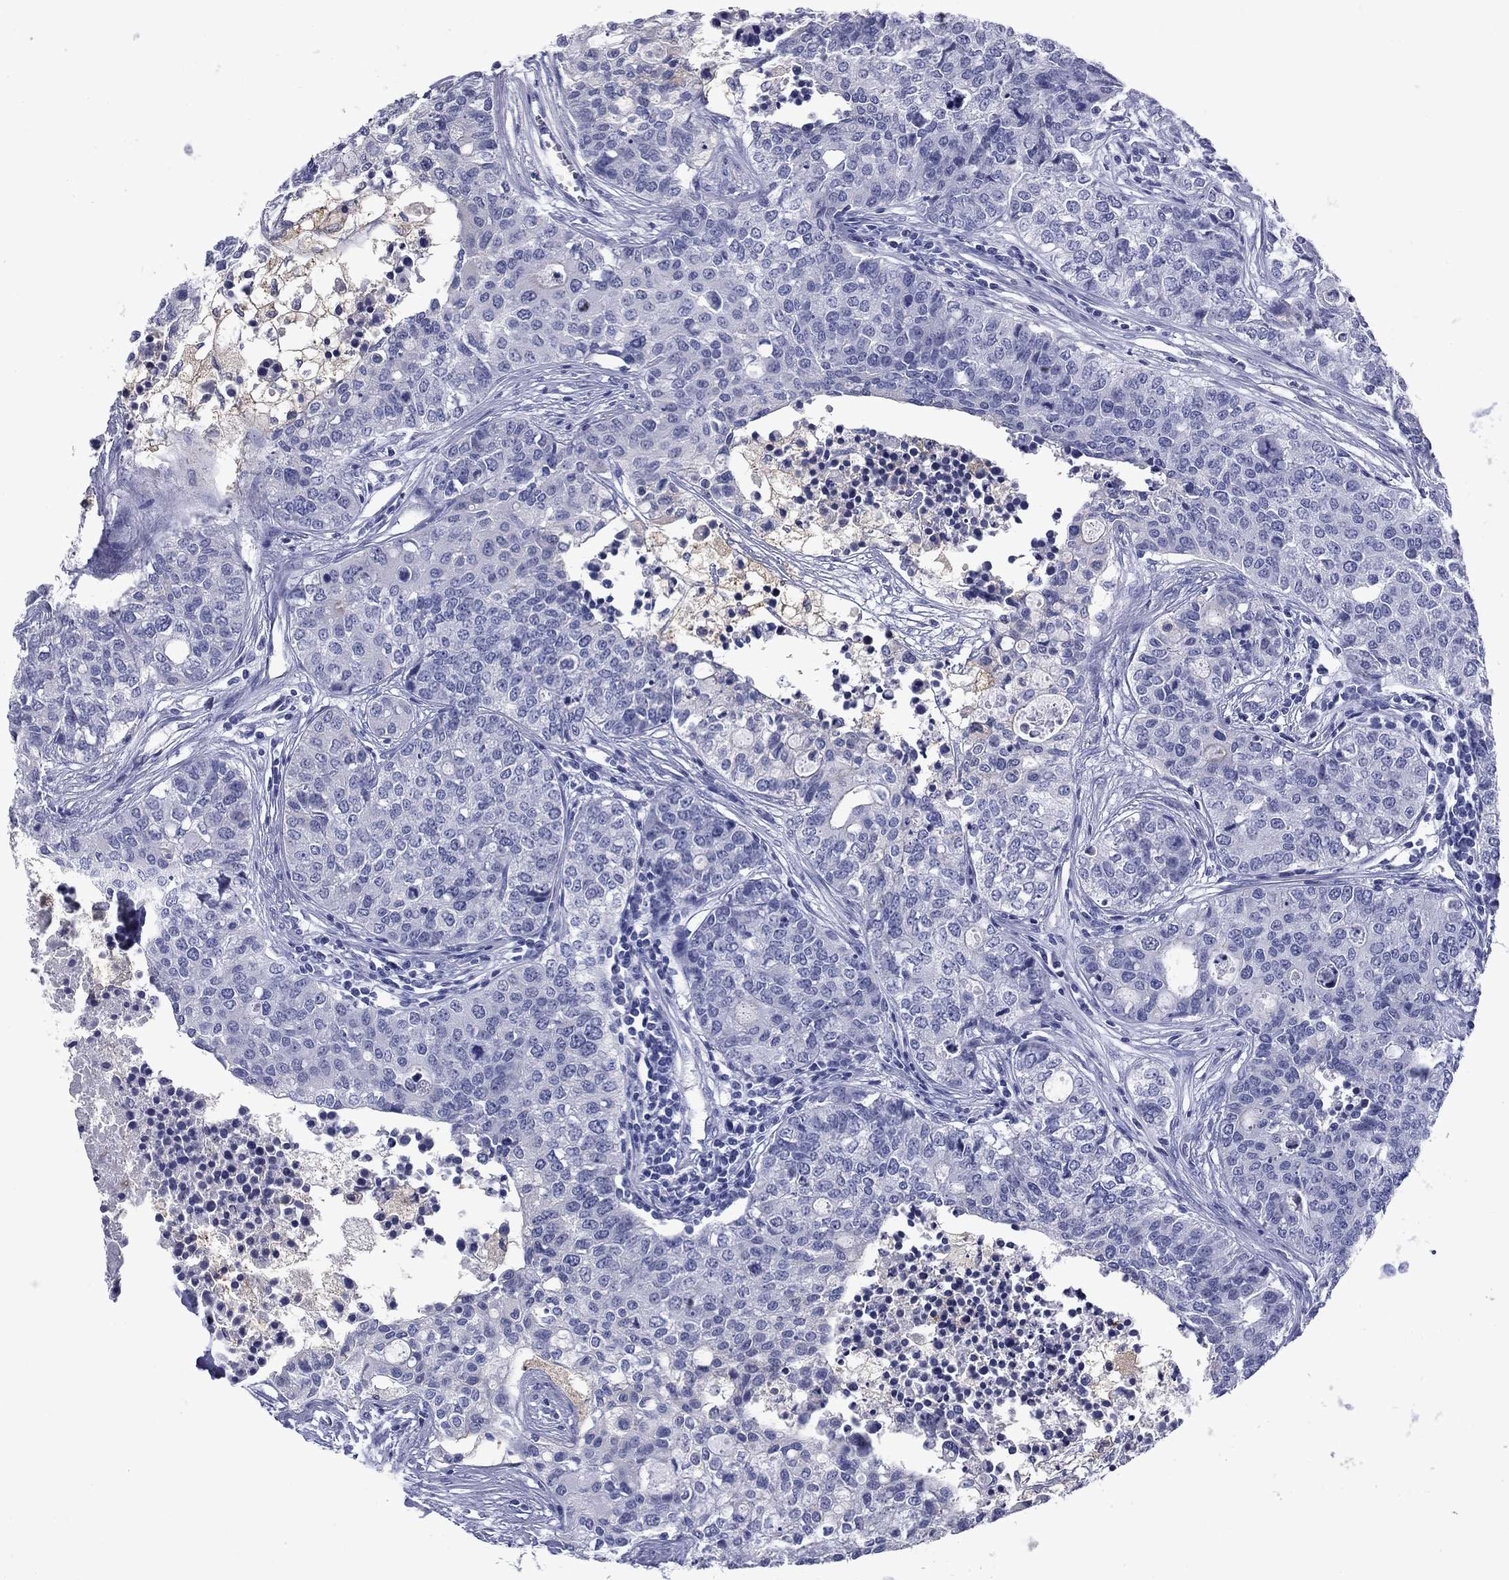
{"staining": {"intensity": "negative", "quantity": "none", "location": "none"}, "tissue": "carcinoid", "cell_type": "Tumor cells", "image_type": "cancer", "snomed": [{"axis": "morphology", "description": "Carcinoid, malignant, NOS"}, {"axis": "topography", "description": "Colon"}], "caption": "This is an immunohistochemistry histopathology image of human carcinoid (malignant). There is no expression in tumor cells.", "gene": "BCL2L14", "patient": {"sex": "male", "age": 81}}